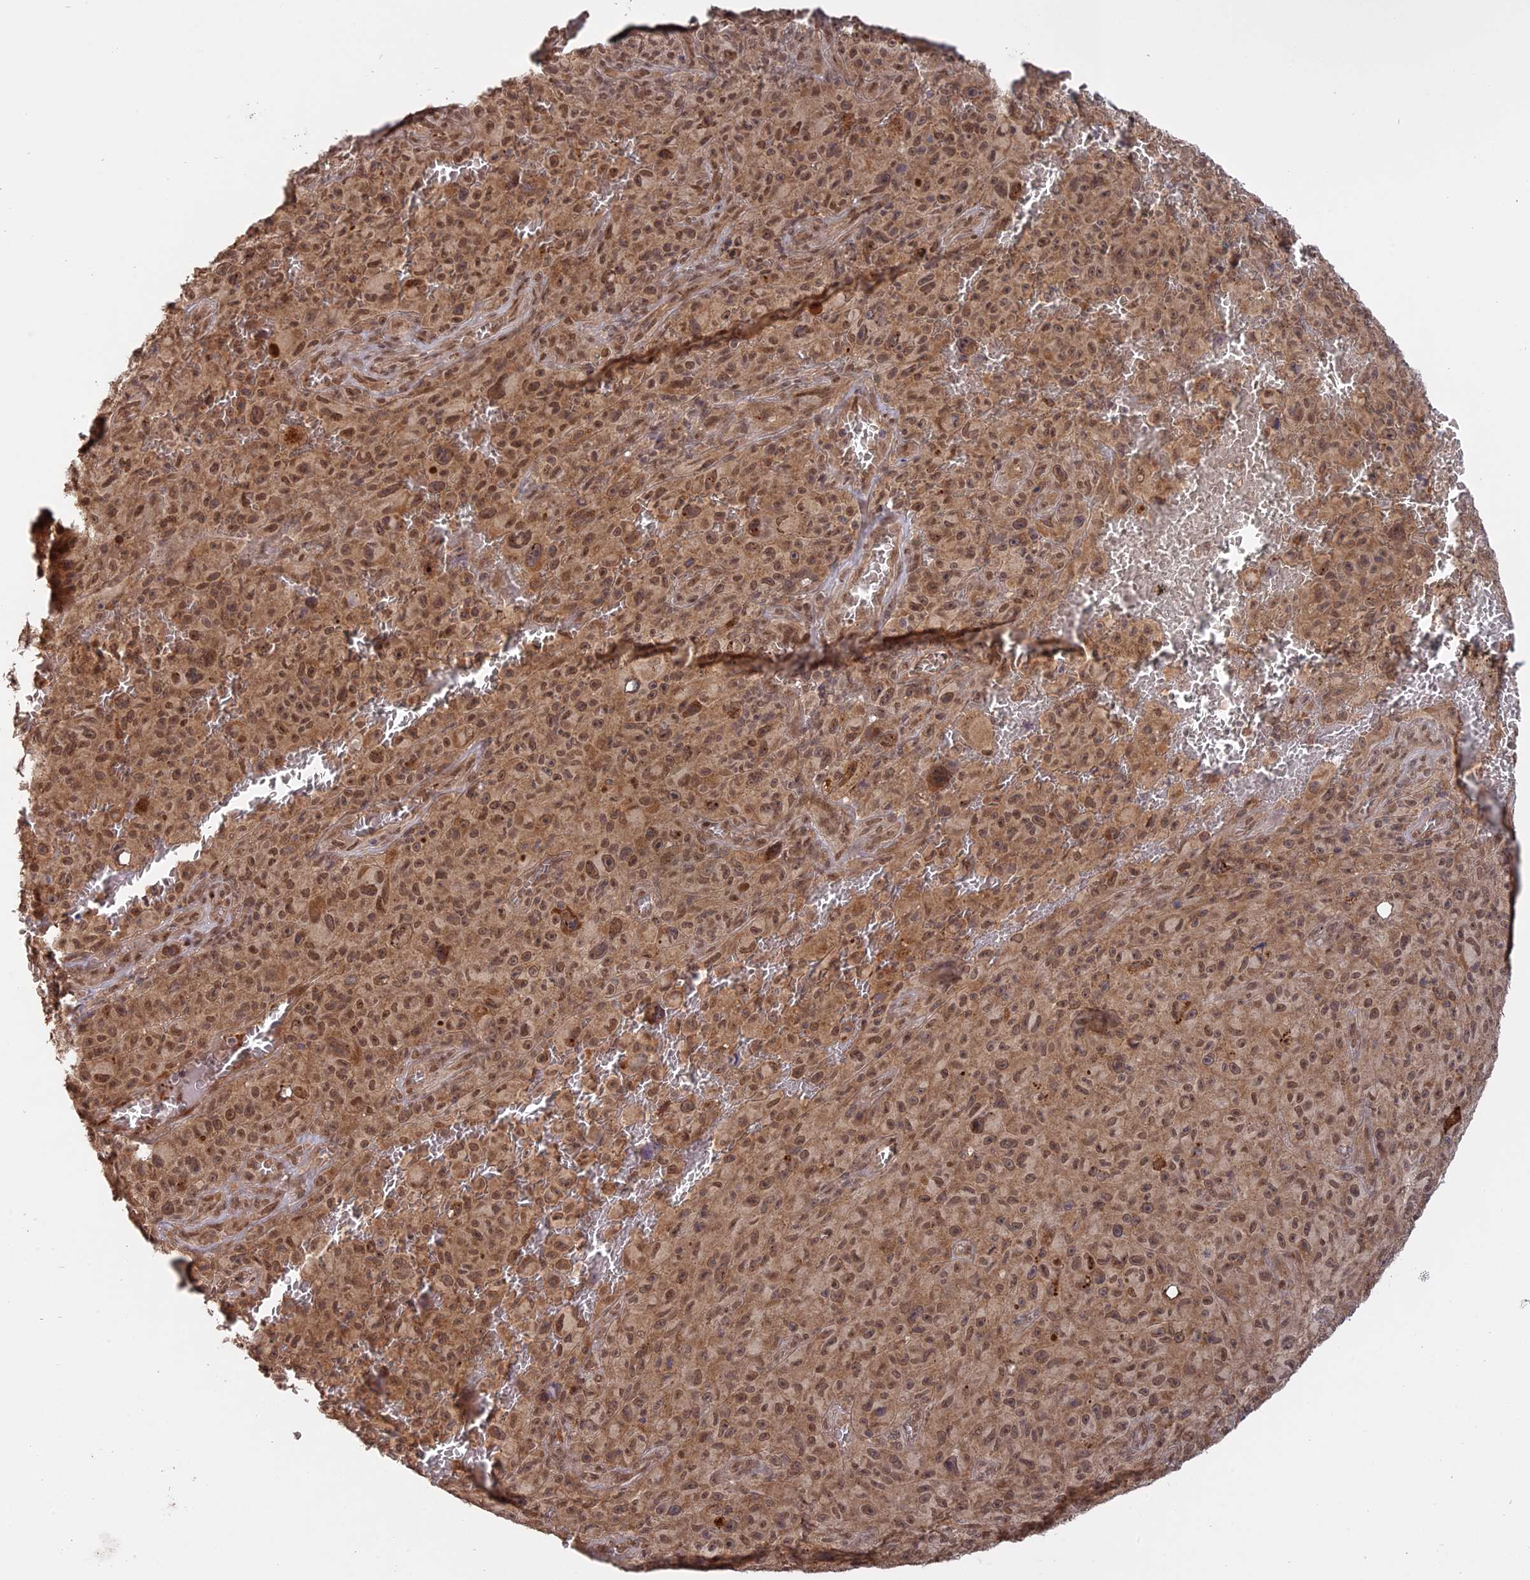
{"staining": {"intensity": "moderate", "quantity": ">75%", "location": "cytoplasmic/membranous,nuclear"}, "tissue": "melanoma", "cell_type": "Tumor cells", "image_type": "cancer", "snomed": [{"axis": "morphology", "description": "Malignant melanoma, NOS"}, {"axis": "topography", "description": "Skin"}], "caption": "IHC histopathology image of neoplastic tissue: malignant melanoma stained using IHC displays medium levels of moderate protein expression localized specifically in the cytoplasmic/membranous and nuclear of tumor cells, appearing as a cytoplasmic/membranous and nuclear brown color.", "gene": "PKIG", "patient": {"sex": "female", "age": 82}}